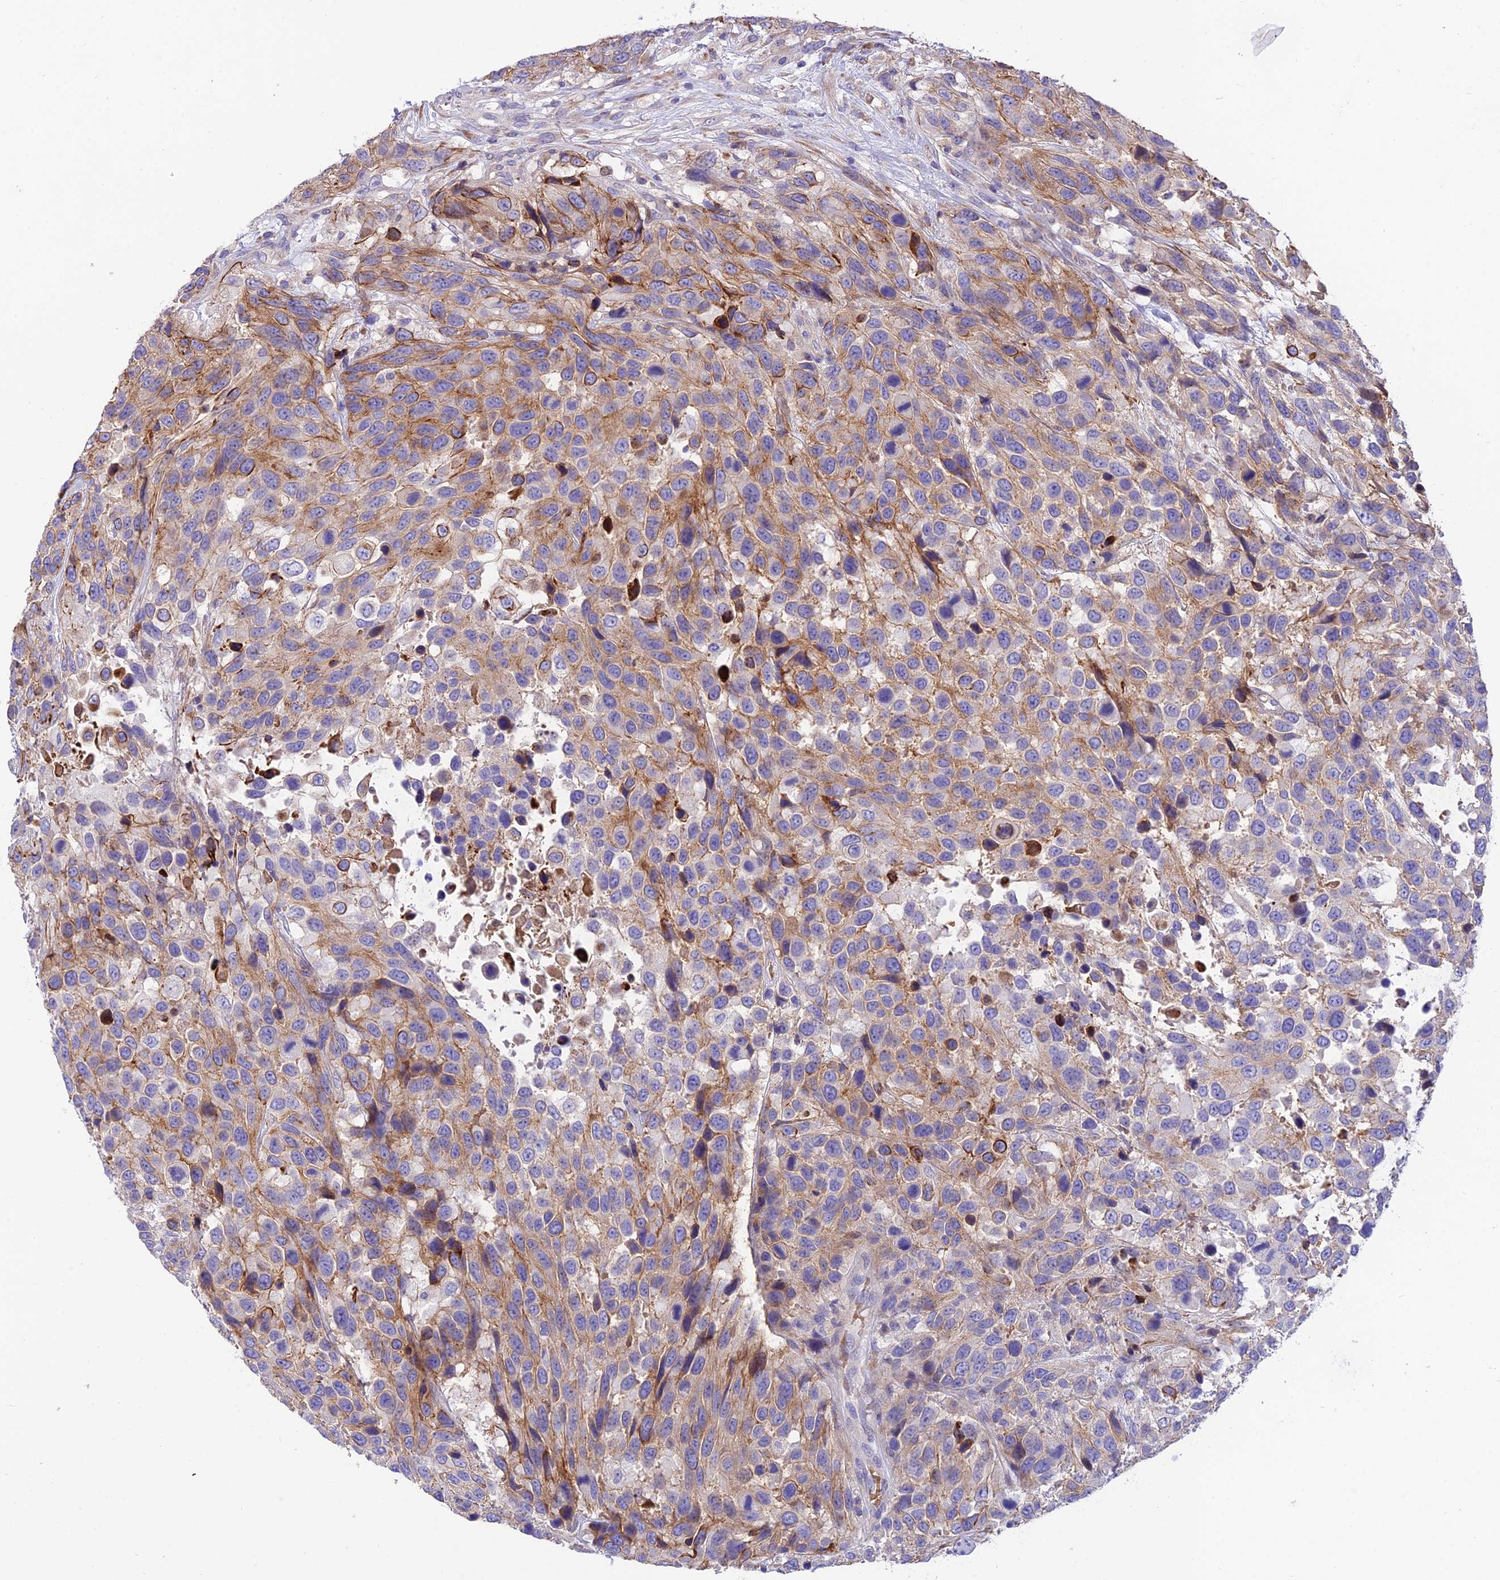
{"staining": {"intensity": "moderate", "quantity": "25%-75%", "location": "cytoplasmic/membranous"}, "tissue": "urothelial cancer", "cell_type": "Tumor cells", "image_type": "cancer", "snomed": [{"axis": "morphology", "description": "Urothelial carcinoma, High grade"}, {"axis": "topography", "description": "Urinary bladder"}], "caption": "Urothelial carcinoma (high-grade) stained with a protein marker reveals moderate staining in tumor cells.", "gene": "CCDC157", "patient": {"sex": "female", "age": 70}}